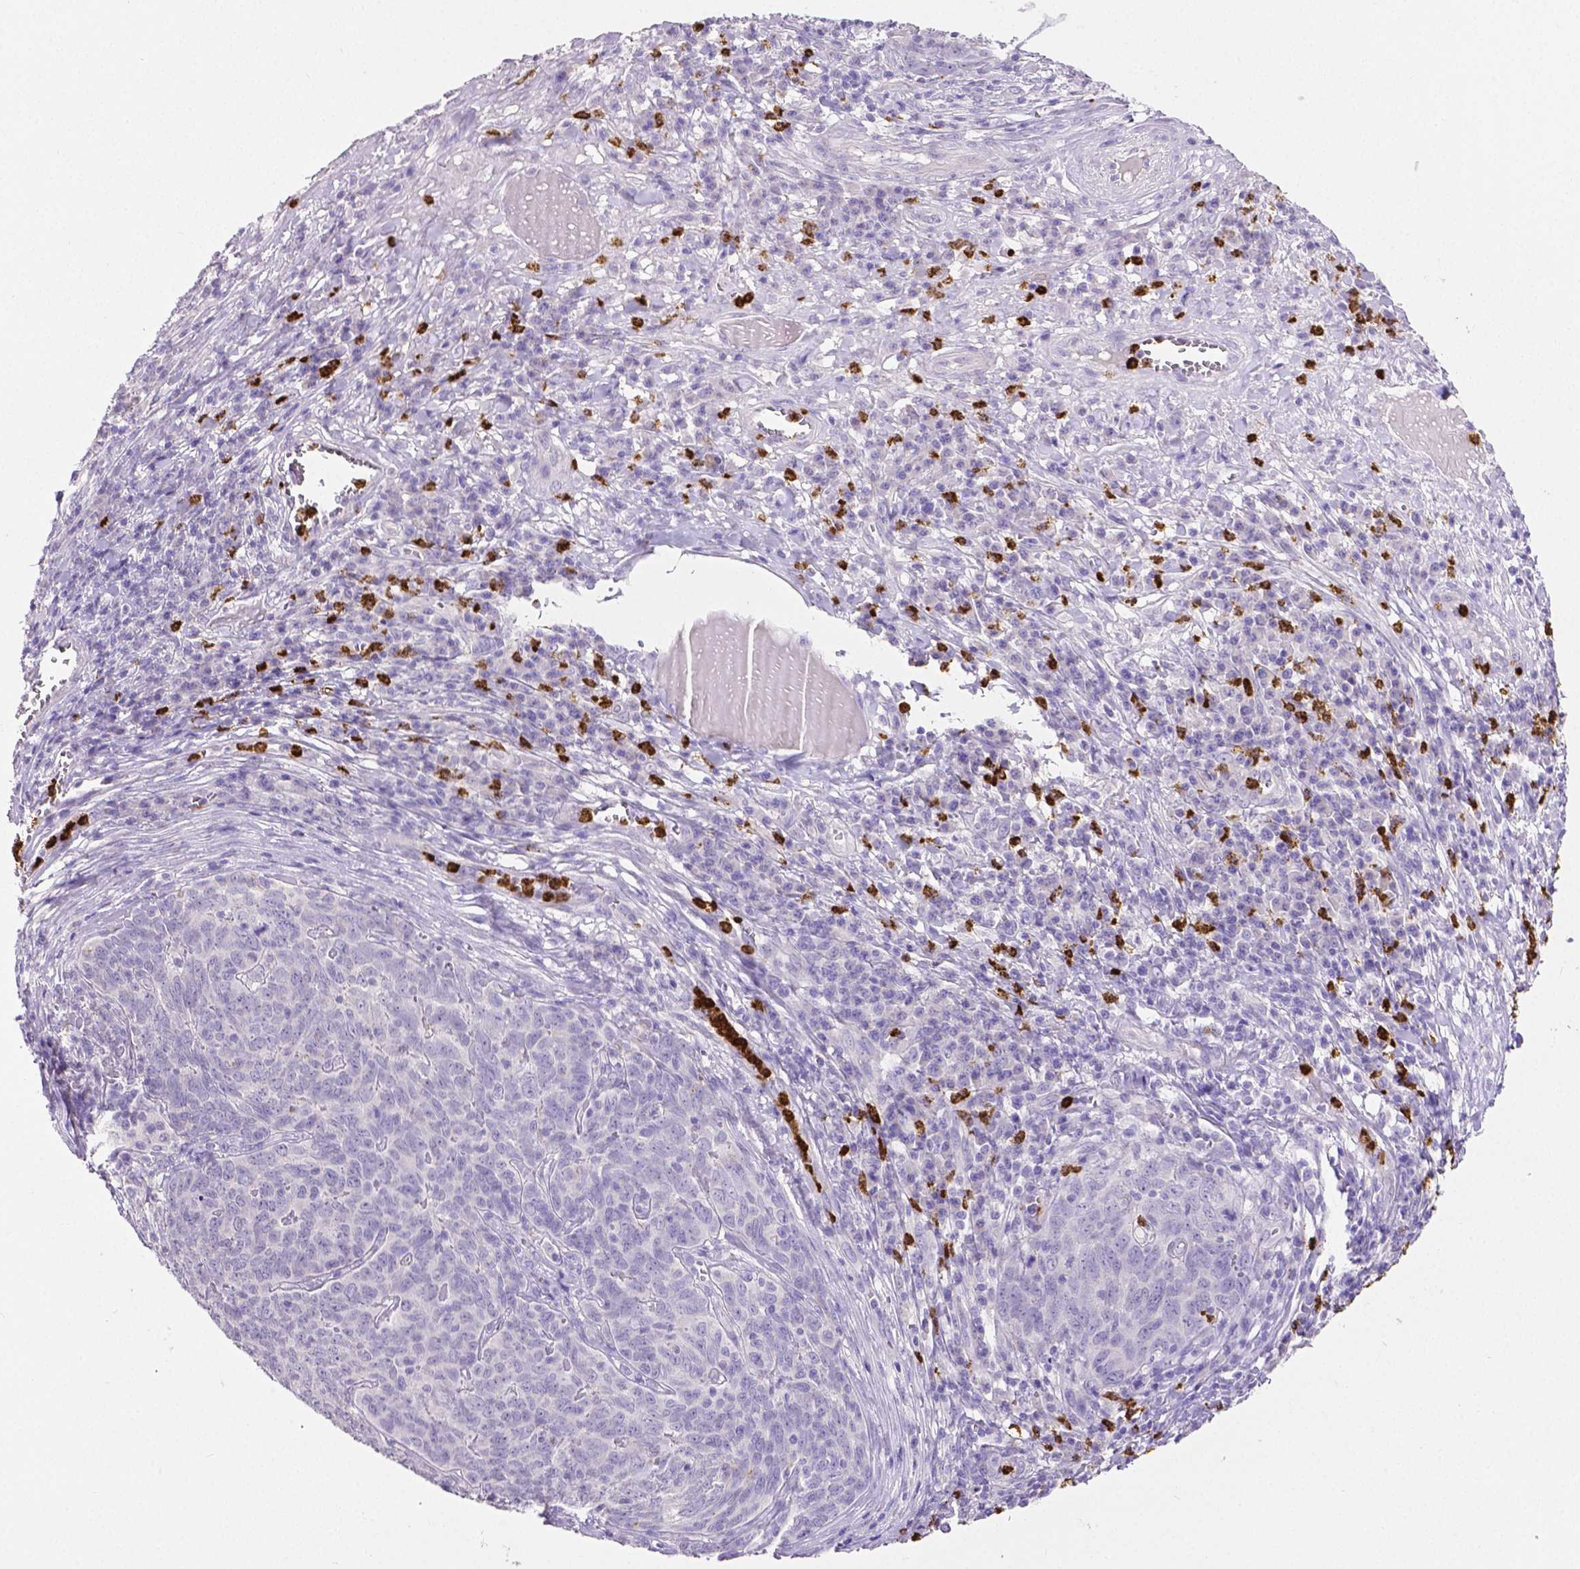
{"staining": {"intensity": "negative", "quantity": "none", "location": "none"}, "tissue": "skin cancer", "cell_type": "Tumor cells", "image_type": "cancer", "snomed": [{"axis": "morphology", "description": "Squamous cell carcinoma, NOS"}, {"axis": "topography", "description": "Skin"}, {"axis": "topography", "description": "Anal"}], "caption": "Immunohistochemical staining of human squamous cell carcinoma (skin) exhibits no significant positivity in tumor cells.", "gene": "MMP9", "patient": {"sex": "female", "age": 51}}